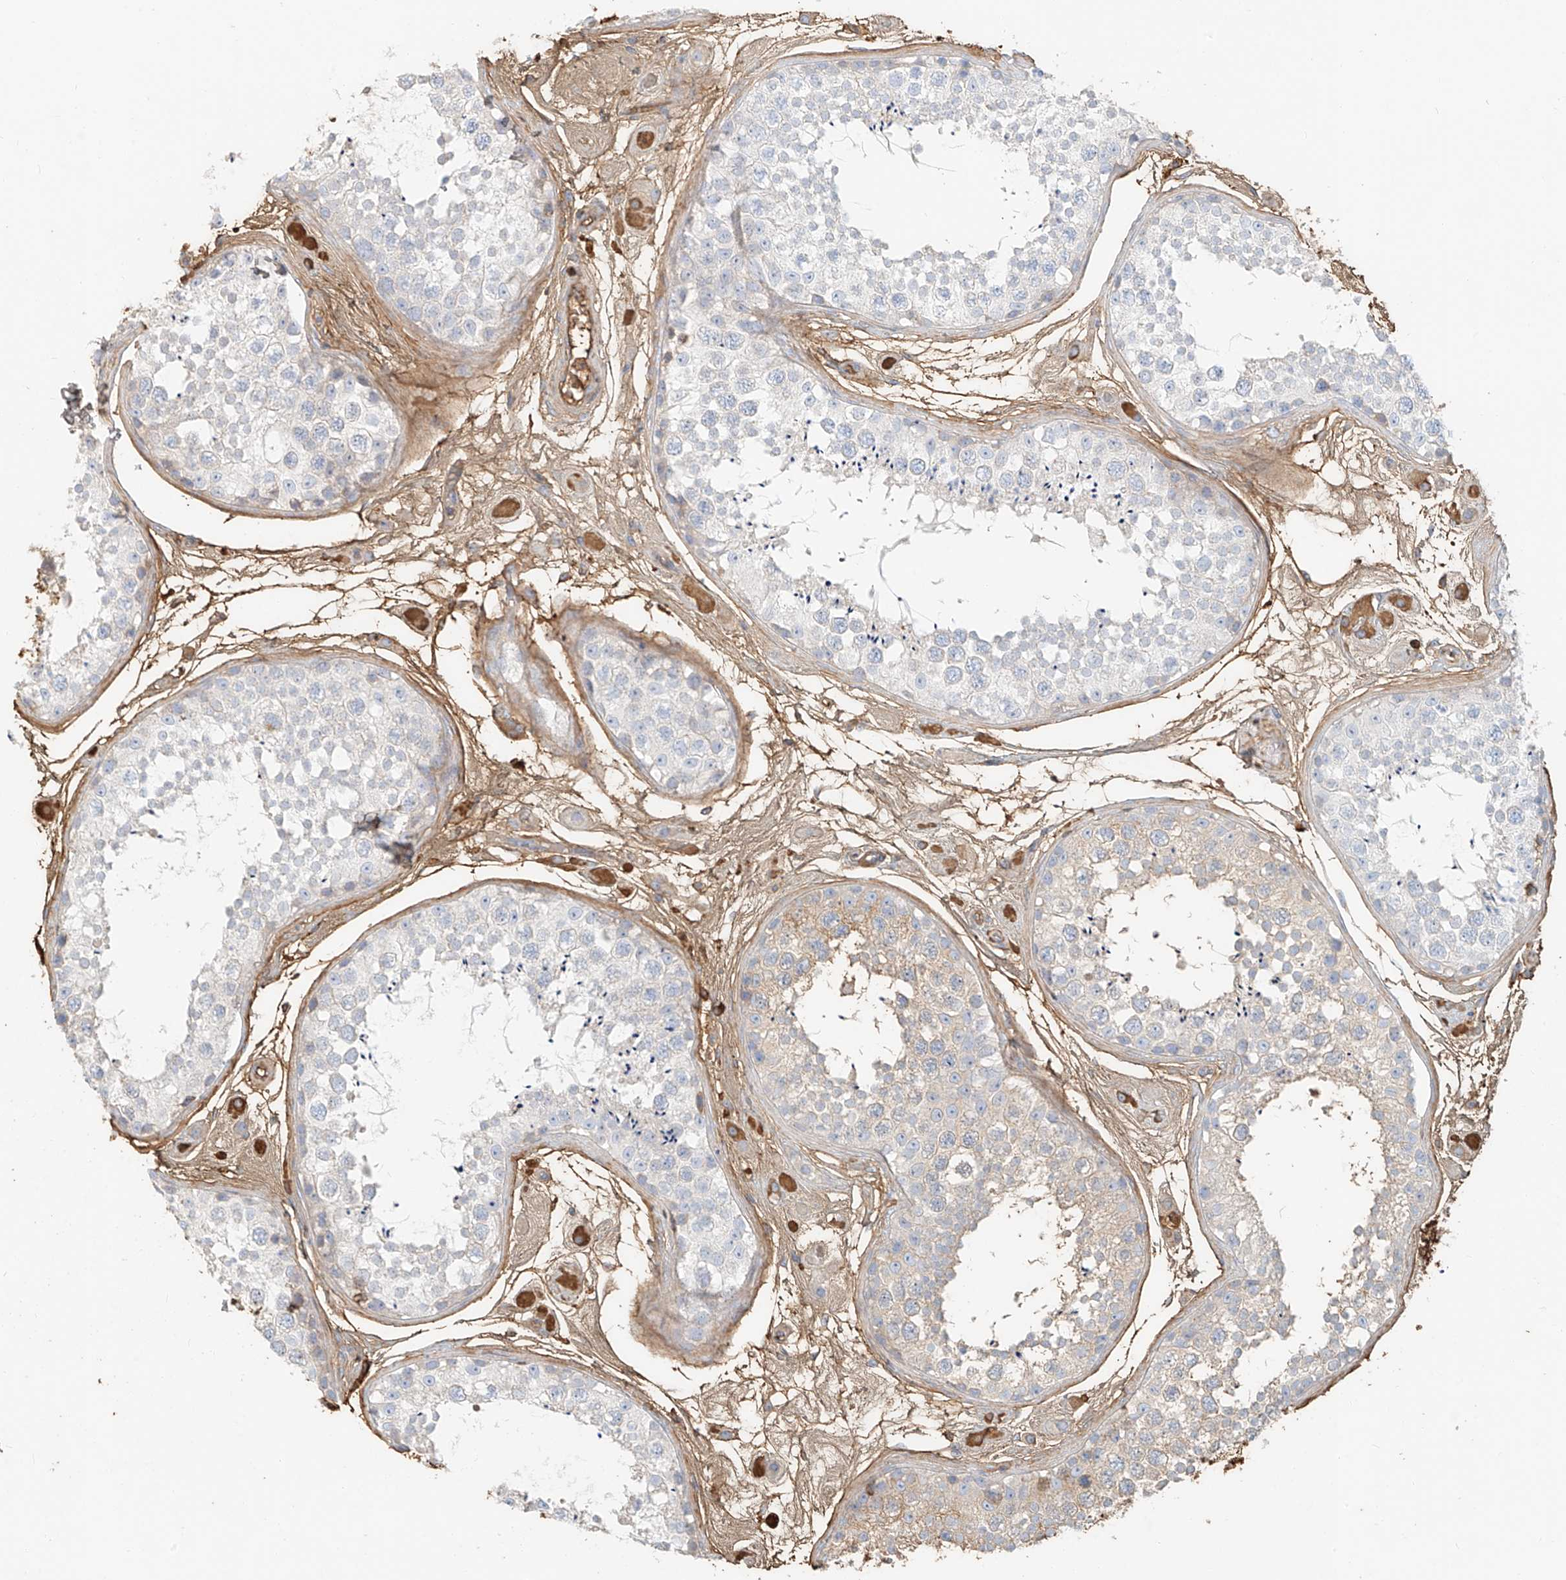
{"staining": {"intensity": "negative", "quantity": "none", "location": "none"}, "tissue": "testis", "cell_type": "Cells in seminiferous ducts", "image_type": "normal", "snomed": [{"axis": "morphology", "description": "Normal tissue, NOS"}, {"axis": "topography", "description": "Testis"}], "caption": "Immunohistochemistry image of normal human testis stained for a protein (brown), which demonstrates no expression in cells in seminiferous ducts. The staining is performed using DAB (3,3'-diaminobenzidine) brown chromogen with nuclei counter-stained in using hematoxylin.", "gene": "ZFP30", "patient": {"sex": "male", "age": 25}}